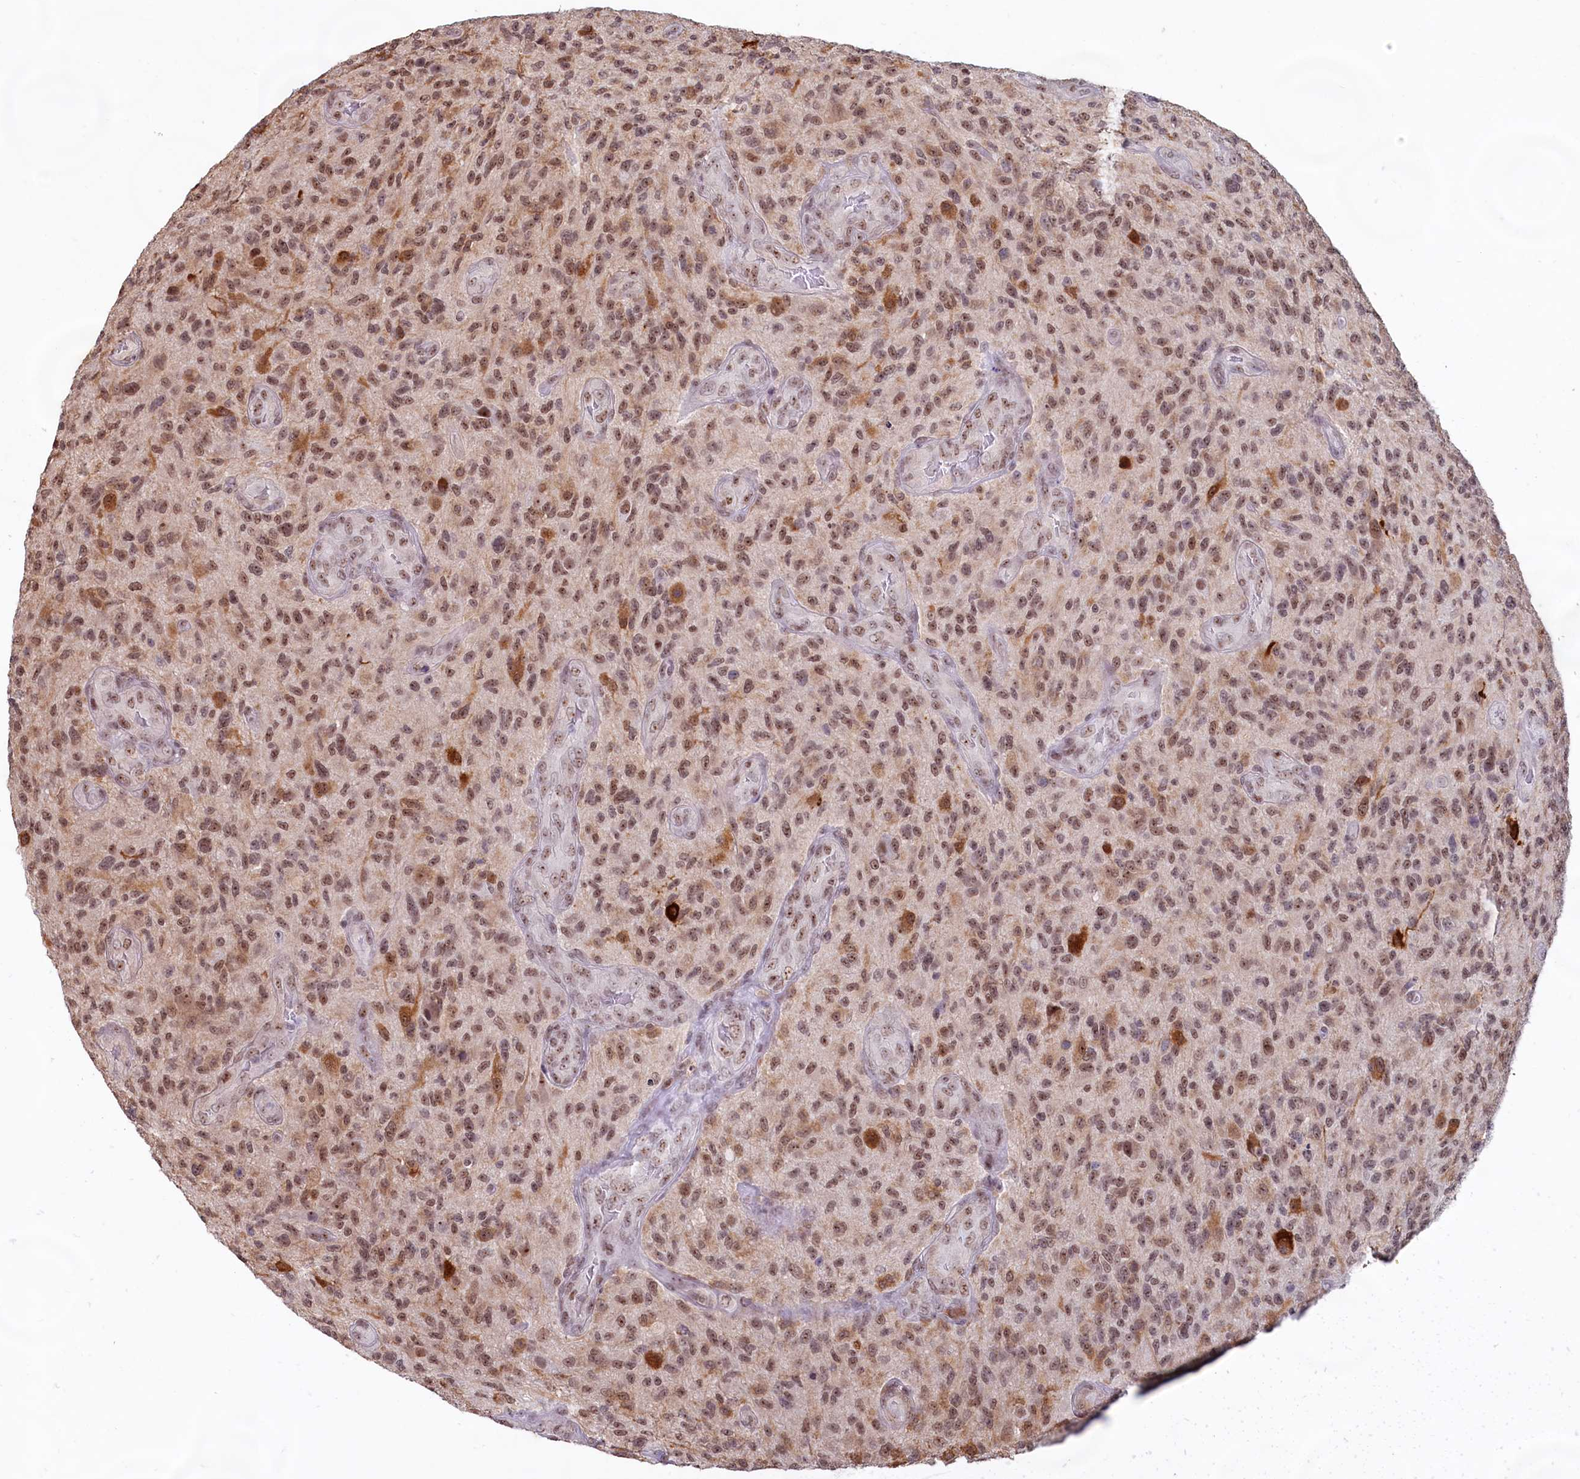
{"staining": {"intensity": "moderate", "quantity": ">75%", "location": "cytoplasmic/membranous,nuclear"}, "tissue": "glioma", "cell_type": "Tumor cells", "image_type": "cancer", "snomed": [{"axis": "morphology", "description": "Glioma, malignant, High grade"}, {"axis": "topography", "description": "Brain"}], "caption": "Malignant glioma (high-grade) was stained to show a protein in brown. There is medium levels of moderate cytoplasmic/membranous and nuclear staining in approximately >75% of tumor cells.", "gene": "C1D", "patient": {"sex": "male", "age": 47}}